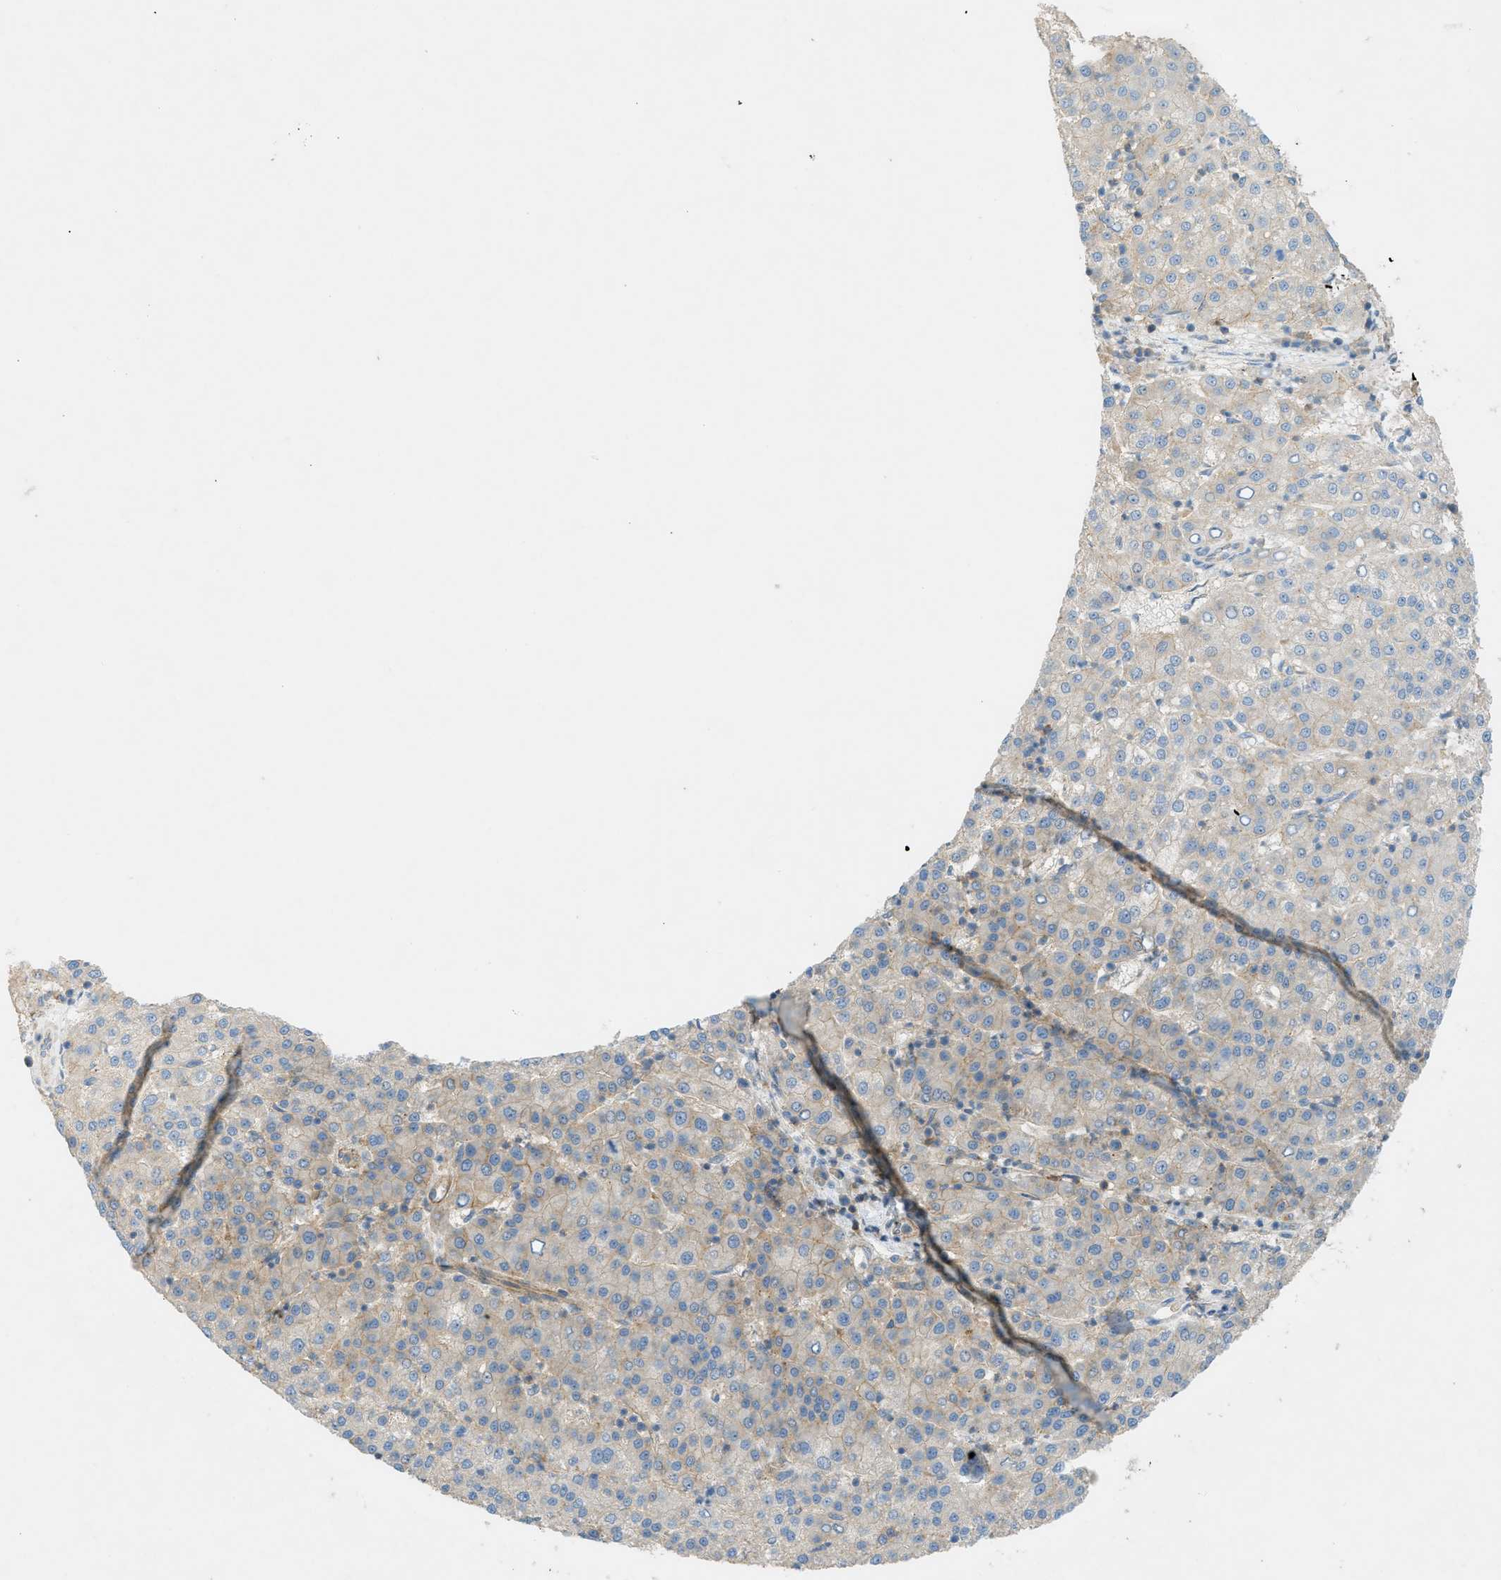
{"staining": {"intensity": "weak", "quantity": "<25%", "location": "cytoplasmic/membranous"}, "tissue": "liver cancer", "cell_type": "Tumor cells", "image_type": "cancer", "snomed": [{"axis": "morphology", "description": "Carcinoma, Hepatocellular, NOS"}, {"axis": "topography", "description": "Liver"}], "caption": "IHC image of neoplastic tissue: human liver cancer stained with DAB demonstrates no significant protein positivity in tumor cells. The staining is performed using DAB brown chromogen with nuclei counter-stained in using hematoxylin.", "gene": "GRK6", "patient": {"sex": "female", "age": 58}}